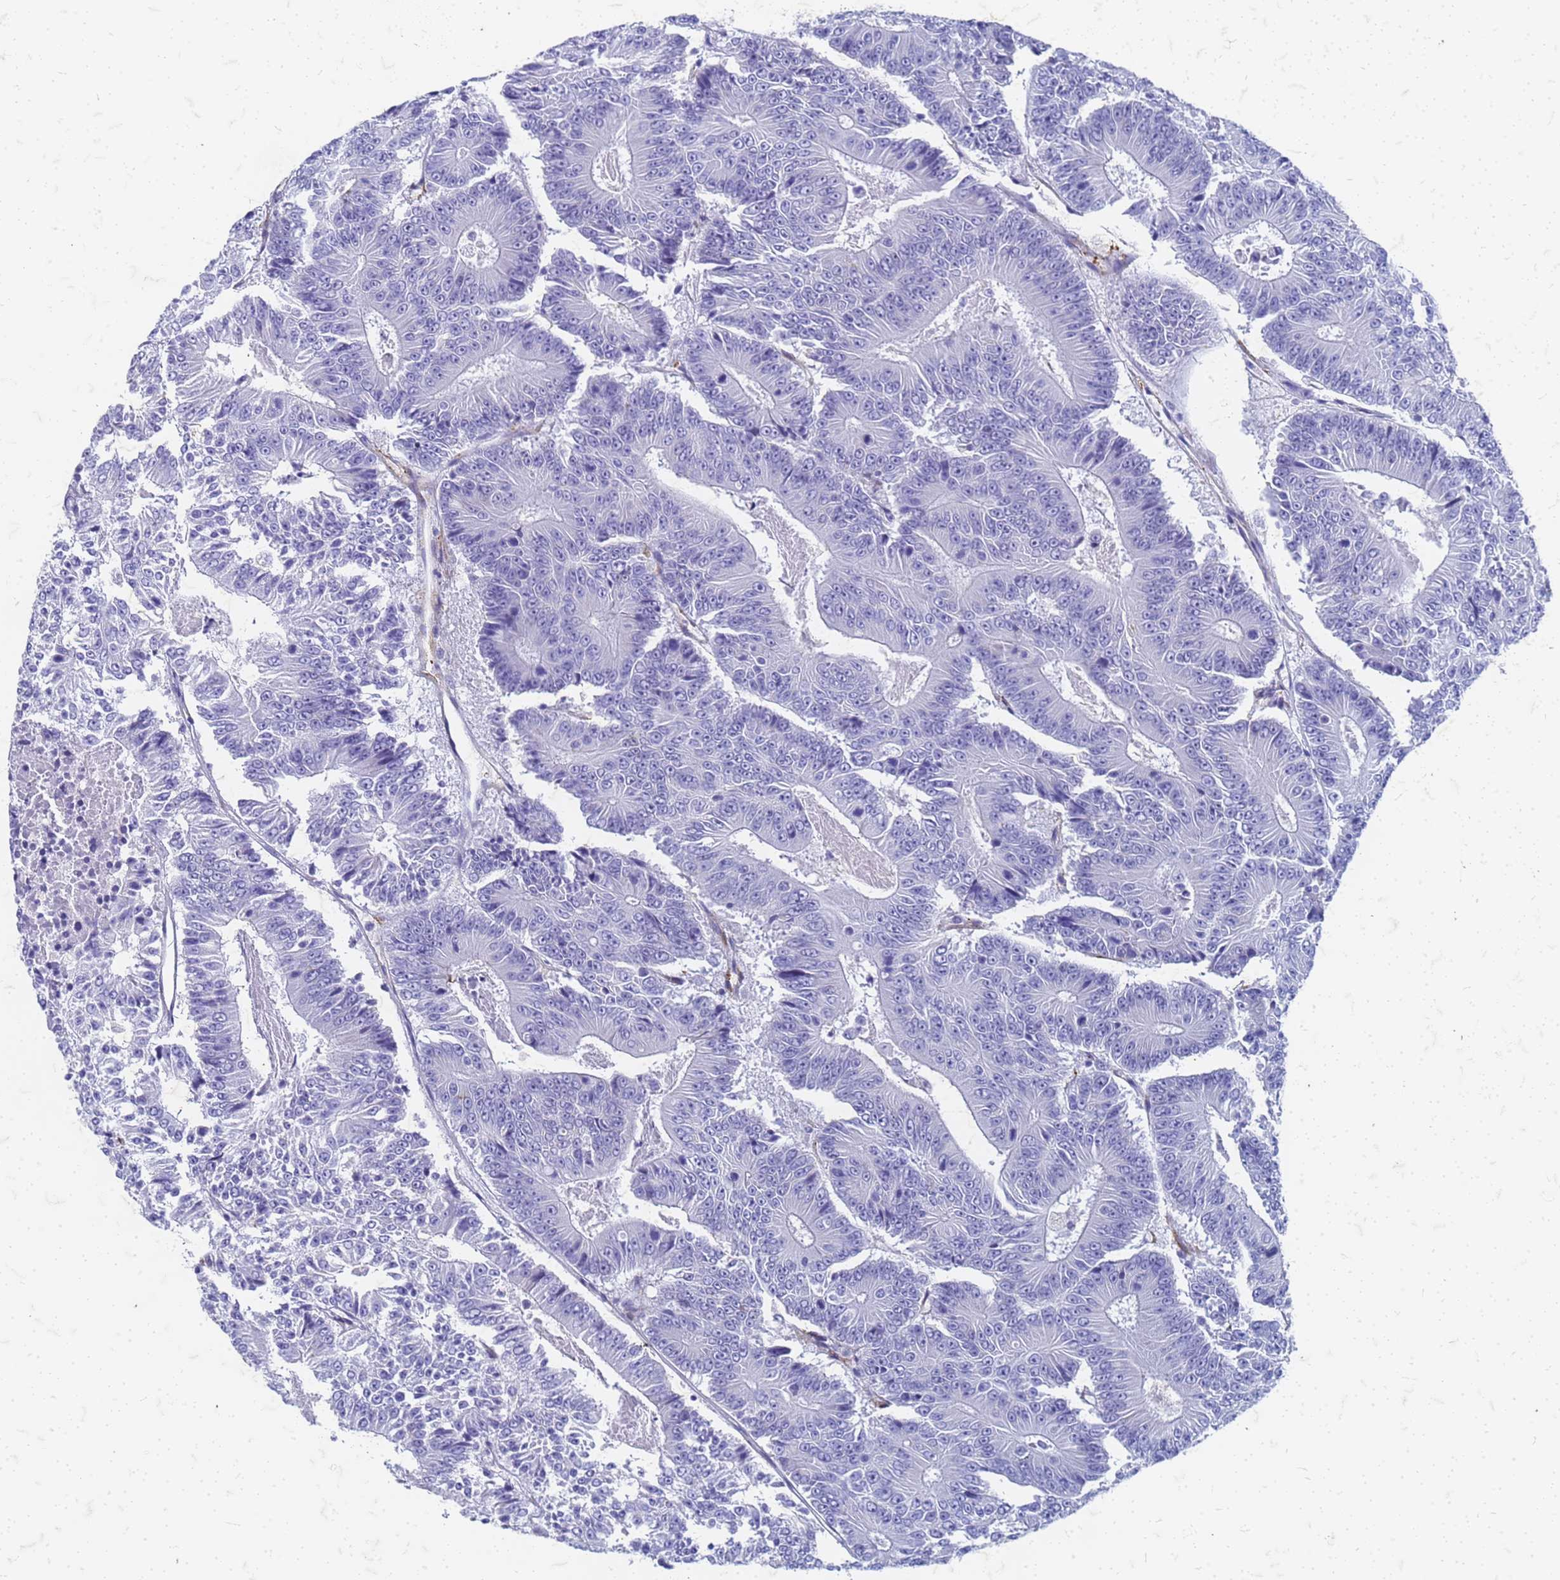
{"staining": {"intensity": "negative", "quantity": "none", "location": "none"}, "tissue": "colorectal cancer", "cell_type": "Tumor cells", "image_type": "cancer", "snomed": [{"axis": "morphology", "description": "Adenocarcinoma, NOS"}, {"axis": "topography", "description": "Colon"}], "caption": "IHC of human colorectal adenocarcinoma reveals no expression in tumor cells.", "gene": "TRIM64B", "patient": {"sex": "male", "age": 83}}